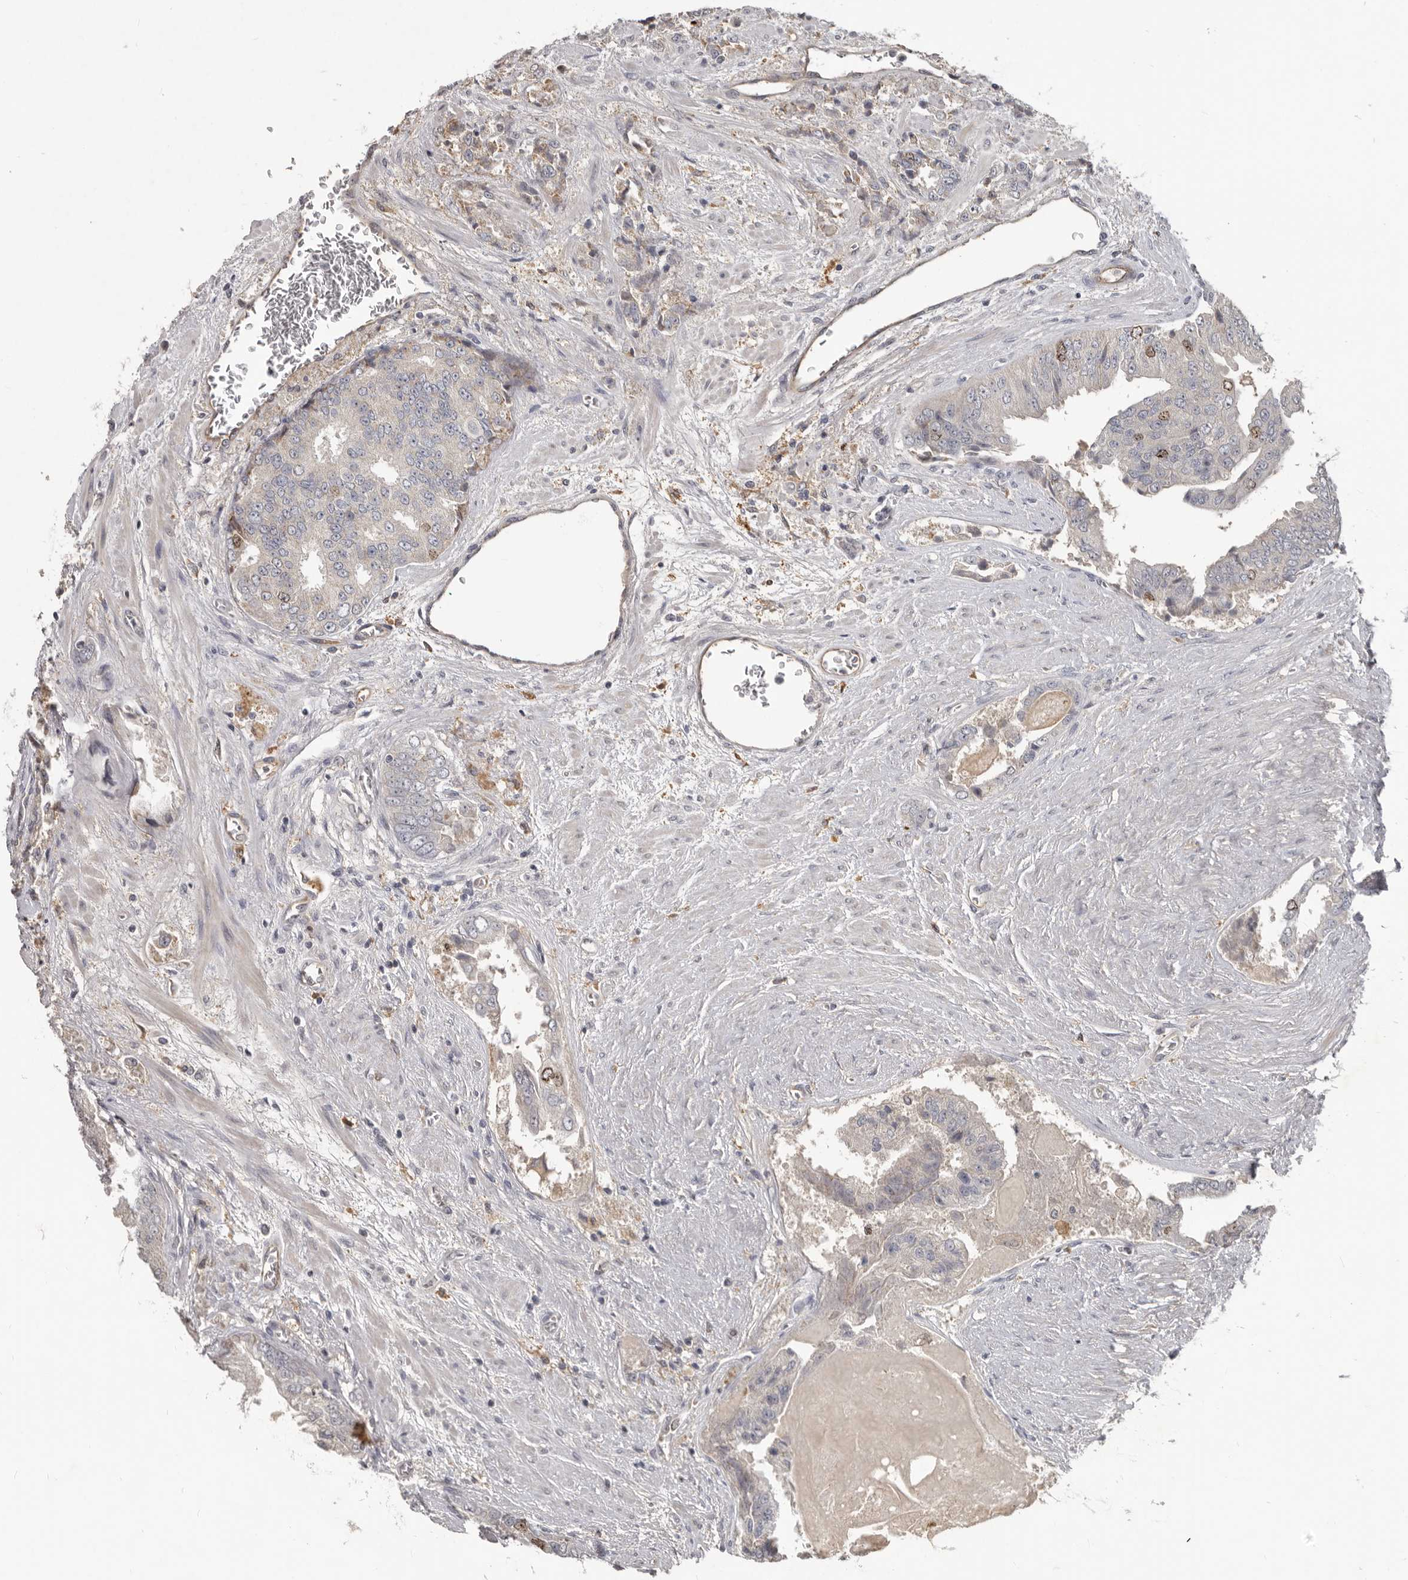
{"staining": {"intensity": "strong", "quantity": "<25%", "location": "nuclear"}, "tissue": "prostate cancer", "cell_type": "Tumor cells", "image_type": "cancer", "snomed": [{"axis": "morphology", "description": "Adenocarcinoma, High grade"}, {"axis": "topography", "description": "Prostate"}], "caption": "DAB immunohistochemical staining of human adenocarcinoma (high-grade) (prostate) exhibits strong nuclear protein positivity in about <25% of tumor cells.", "gene": "CDCA8", "patient": {"sex": "male", "age": 58}}